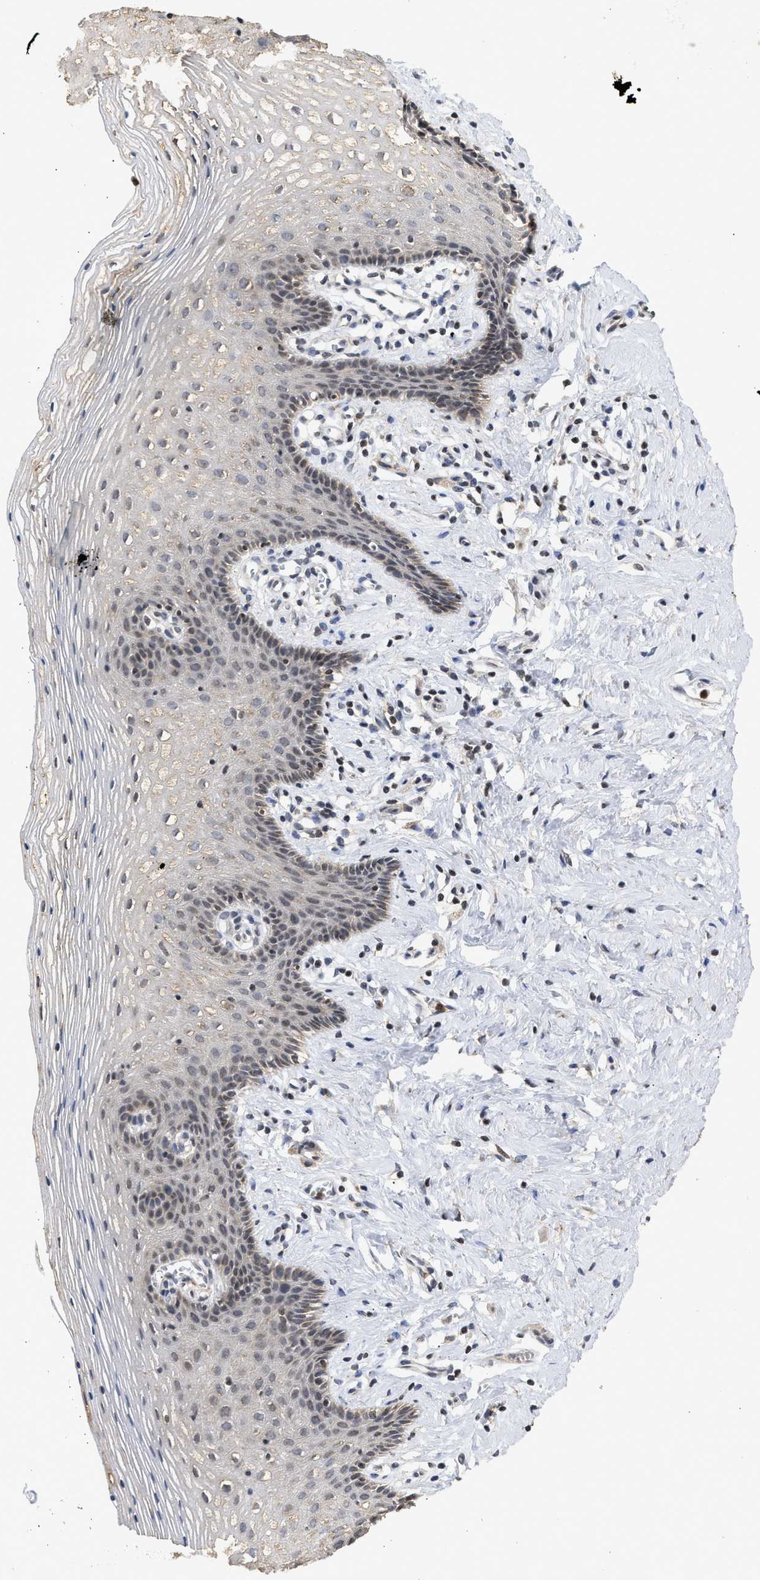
{"staining": {"intensity": "negative", "quantity": "none", "location": "none"}, "tissue": "vagina", "cell_type": "Squamous epithelial cells", "image_type": "normal", "snomed": [{"axis": "morphology", "description": "Normal tissue, NOS"}, {"axis": "topography", "description": "Vagina"}], "caption": "IHC photomicrograph of unremarkable vagina: vagina stained with DAB (3,3'-diaminobenzidine) displays no significant protein expression in squamous epithelial cells. Nuclei are stained in blue.", "gene": "ENSG00000142539", "patient": {"sex": "female", "age": 32}}